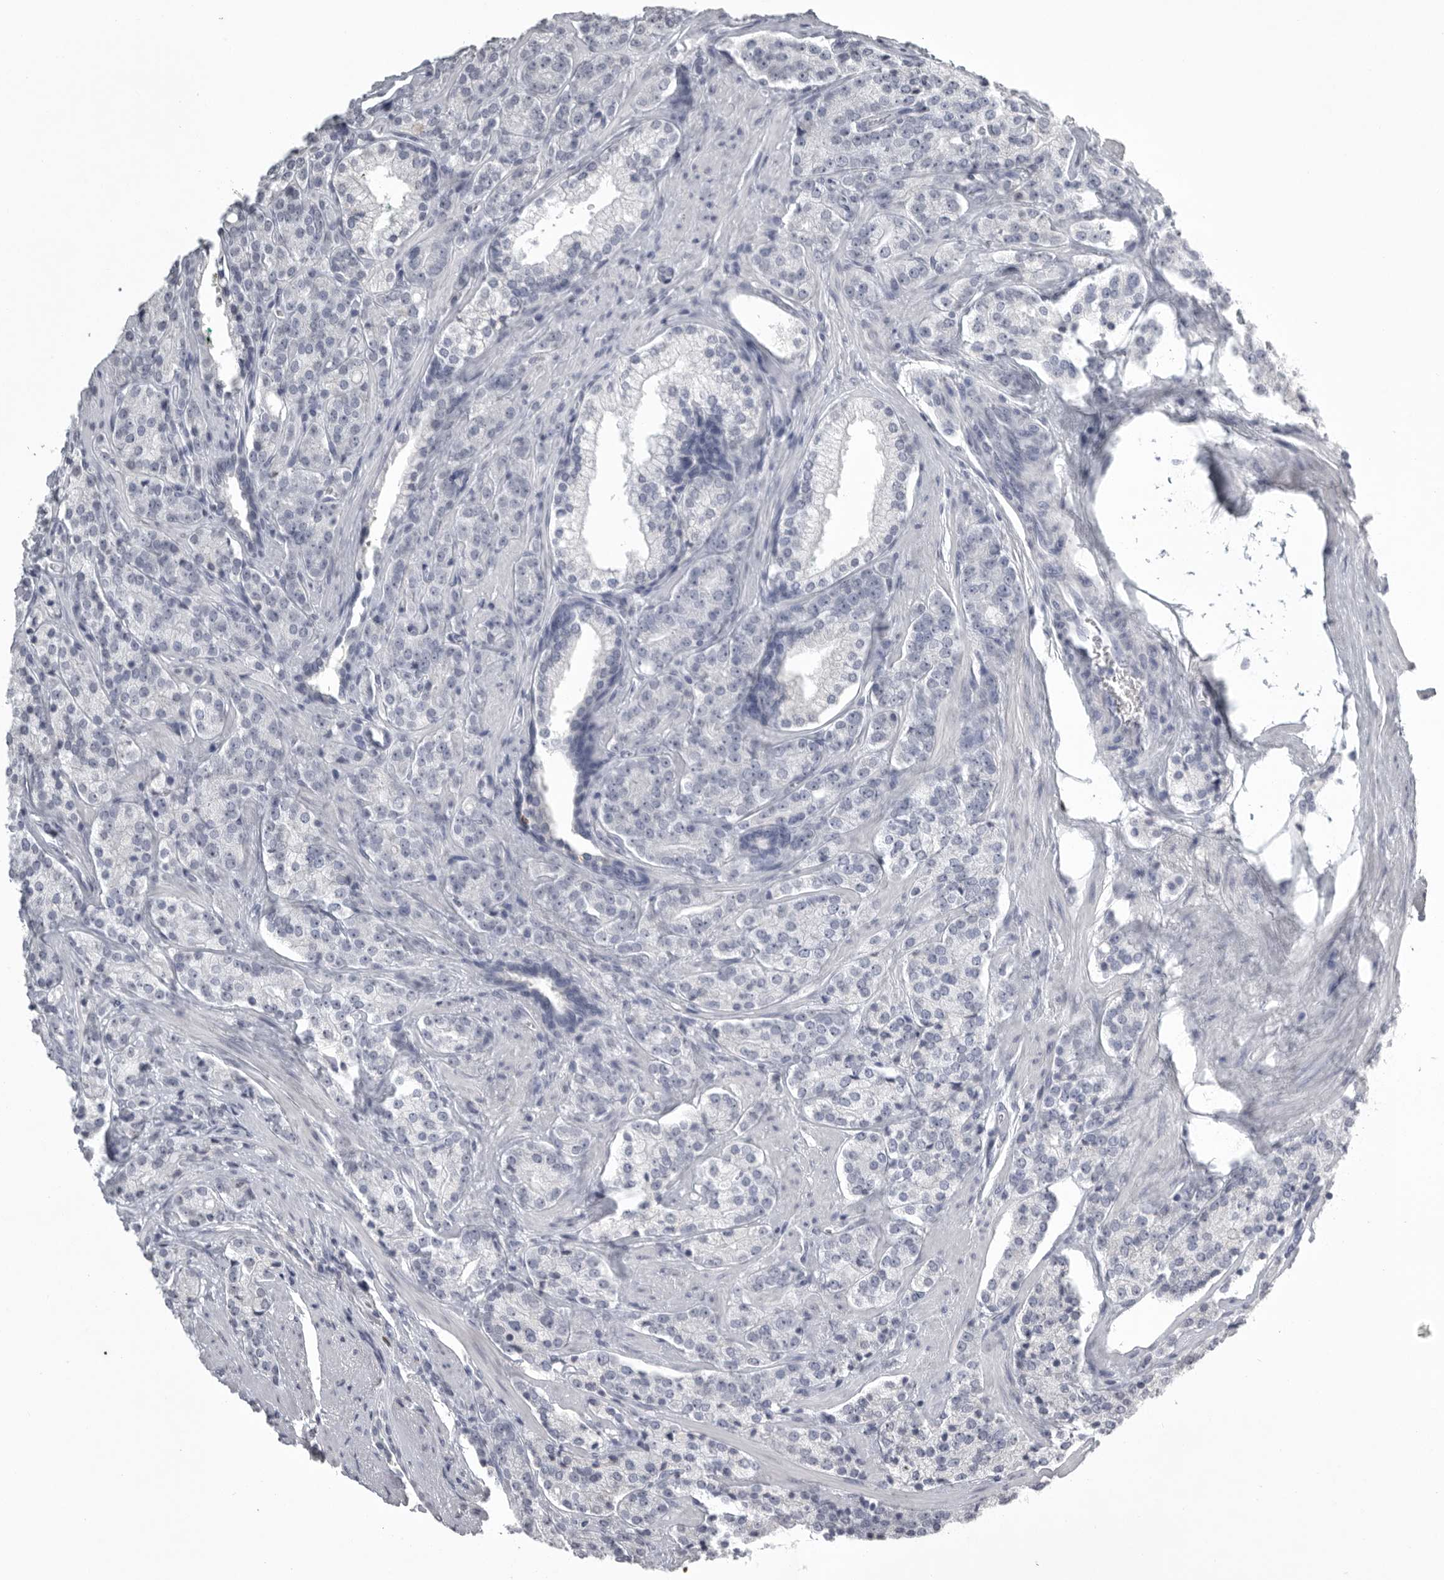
{"staining": {"intensity": "negative", "quantity": "none", "location": "none"}, "tissue": "prostate cancer", "cell_type": "Tumor cells", "image_type": "cancer", "snomed": [{"axis": "morphology", "description": "Adenocarcinoma, High grade"}, {"axis": "topography", "description": "Prostate"}], "caption": "An image of human prostate cancer (high-grade adenocarcinoma) is negative for staining in tumor cells.", "gene": "GNLY", "patient": {"sex": "male", "age": 71}}